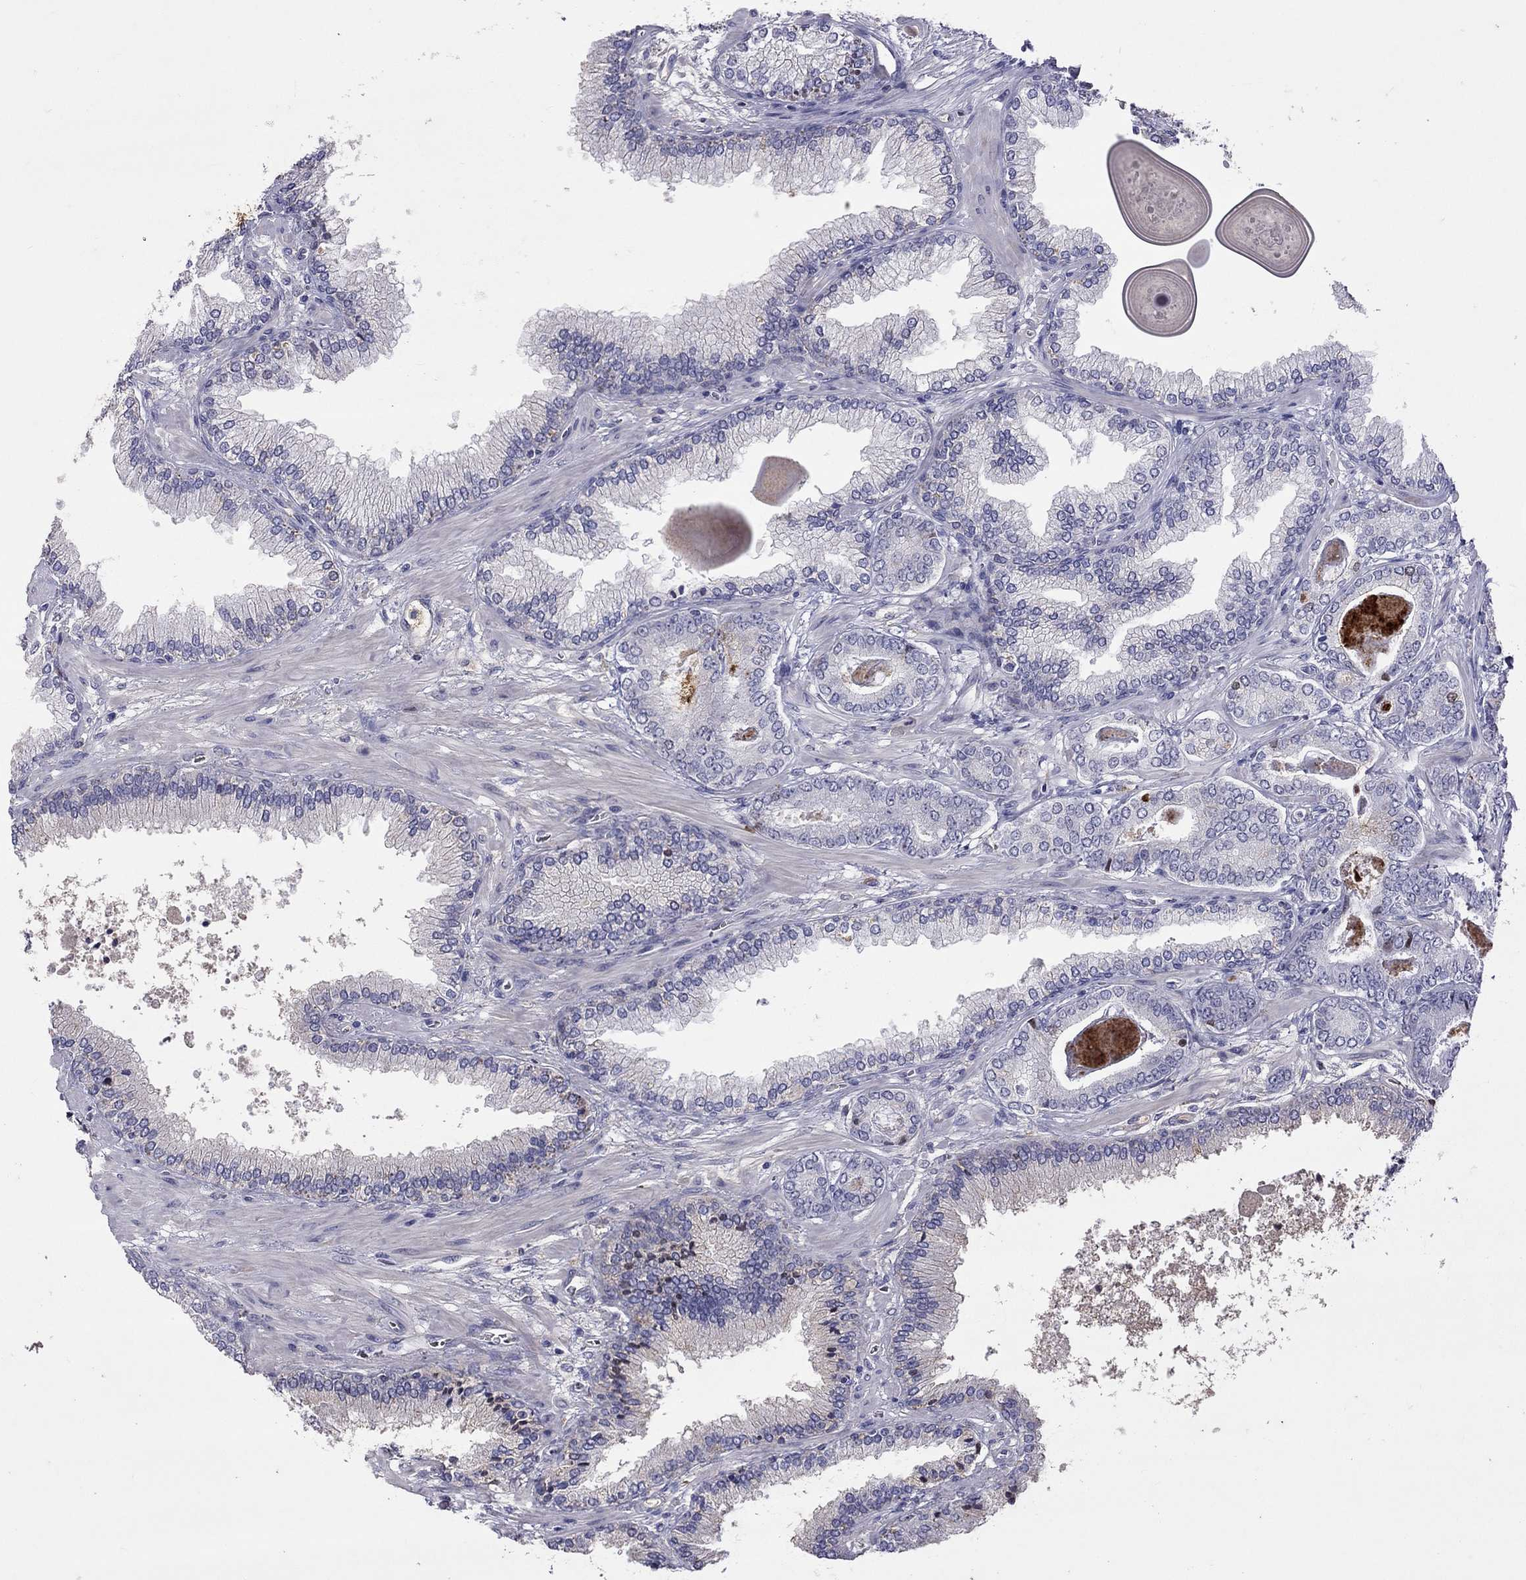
{"staining": {"intensity": "weak", "quantity": "<25%", "location": "cytoplasmic/membranous"}, "tissue": "prostate cancer", "cell_type": "Tumor cells", "image_type": "cancer", "snomed": [{"axis": "morphology", "description": "Adenocarcinoma, Low grade"}, {"axis": "topography", "description": "Prostate"}], "caption": "DAB (3,3'-diaminobenzidine) immunohistochemical staining of human prostate cancer exhibits no significant expression in tumor cells.", "gene": "SERPINA3", "patient": {"sex": "male", "age": 69}}